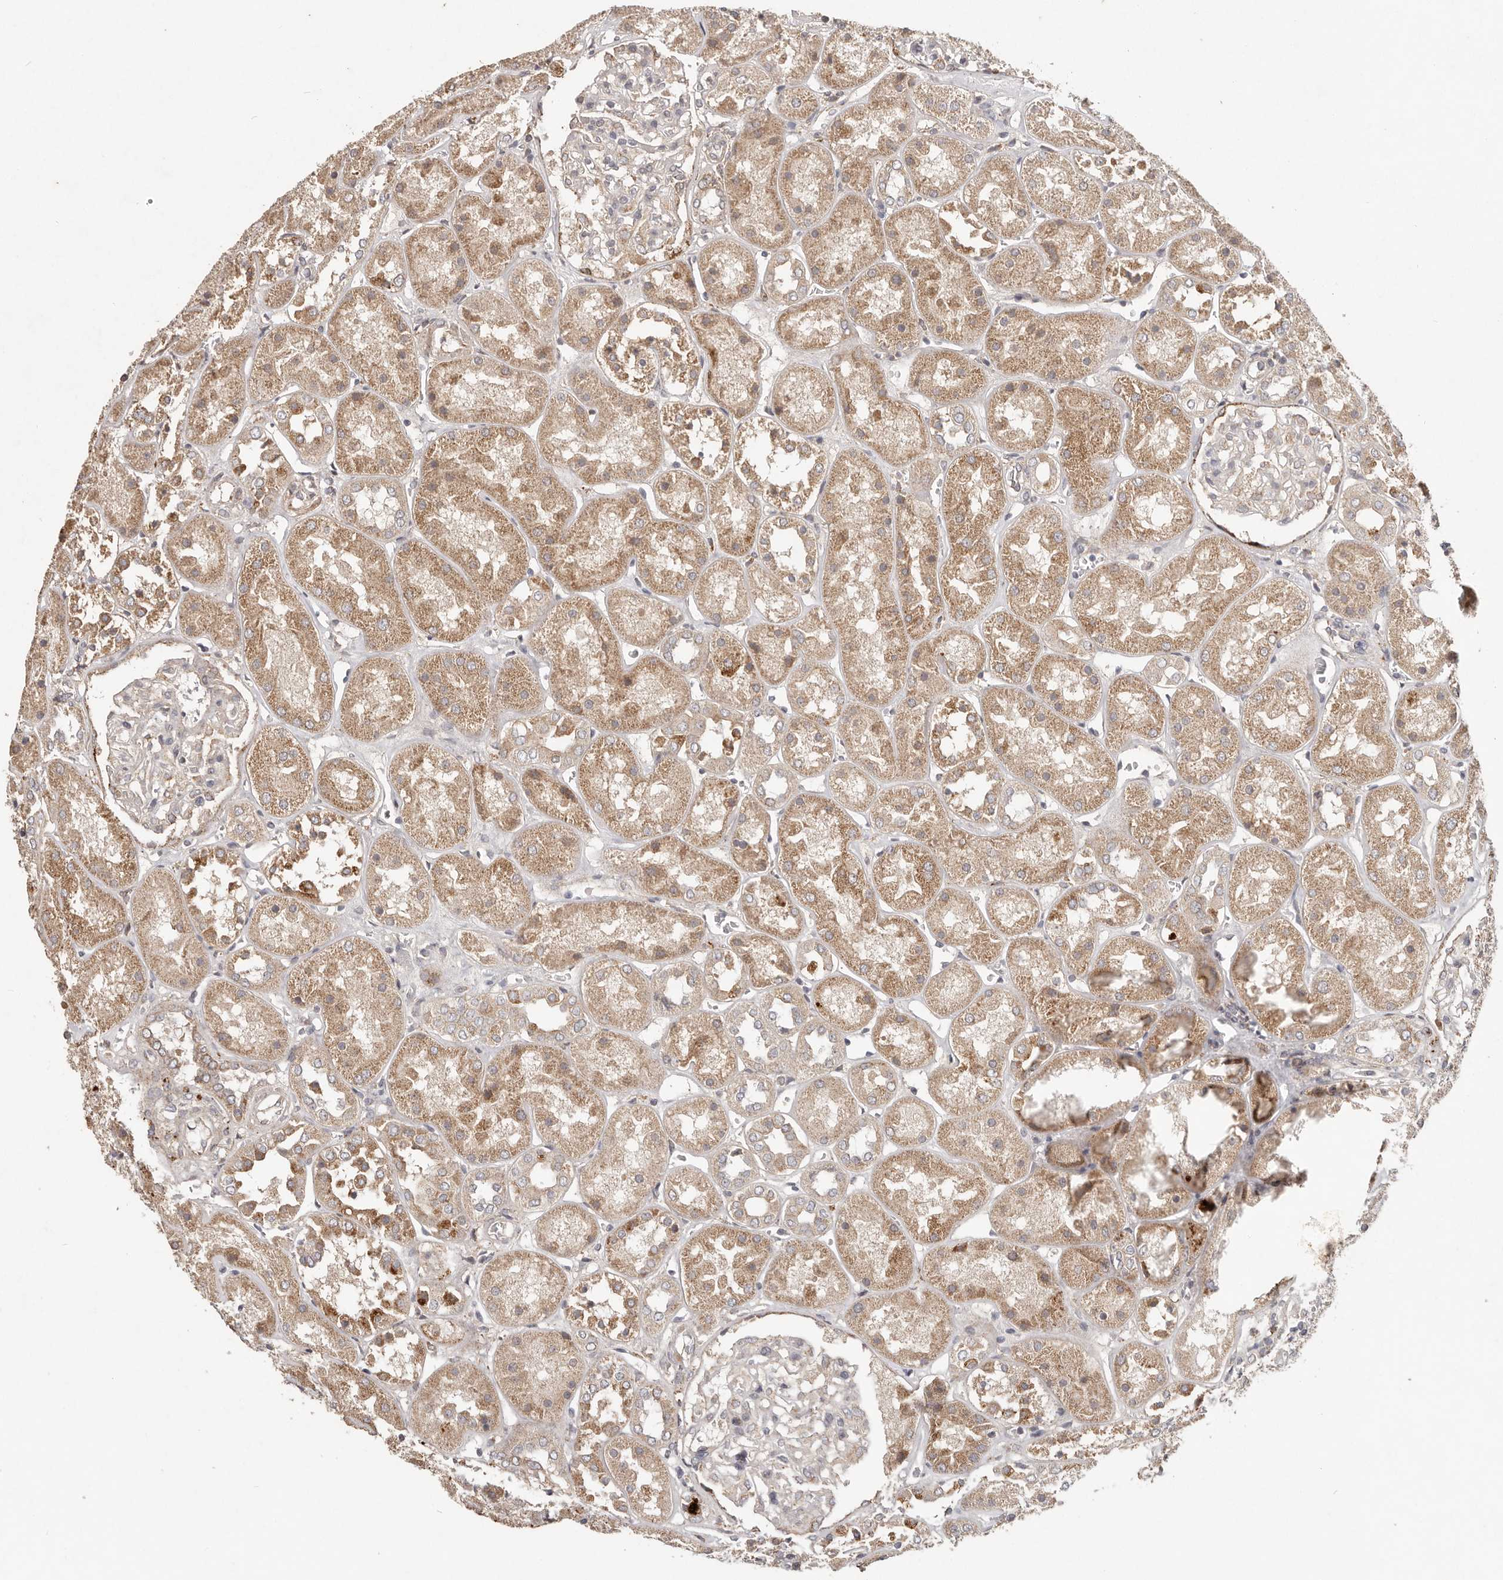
{"staining": {"intensity": "moderate", "quantity": "<25%", "location": "cytoplasmic/membranous"}, "tissue": "kidney", "cell_type": "Cells in glomeruli", "image_type": "normal", "snomed": [{"axis": "morphology", "description": "Normal tissue, NOS"}, {"axis": "topography", "description": "Kidney"}], "caption": "This image shows immunohistochemistry (IHC) staining of unremarkable human kidney, with low moderate cytoplasmic/membranous staining in approximately <25% of cells in glomeruli.", "gene": "PLOD2", "patient": {"sex": "male", "age": 70}}